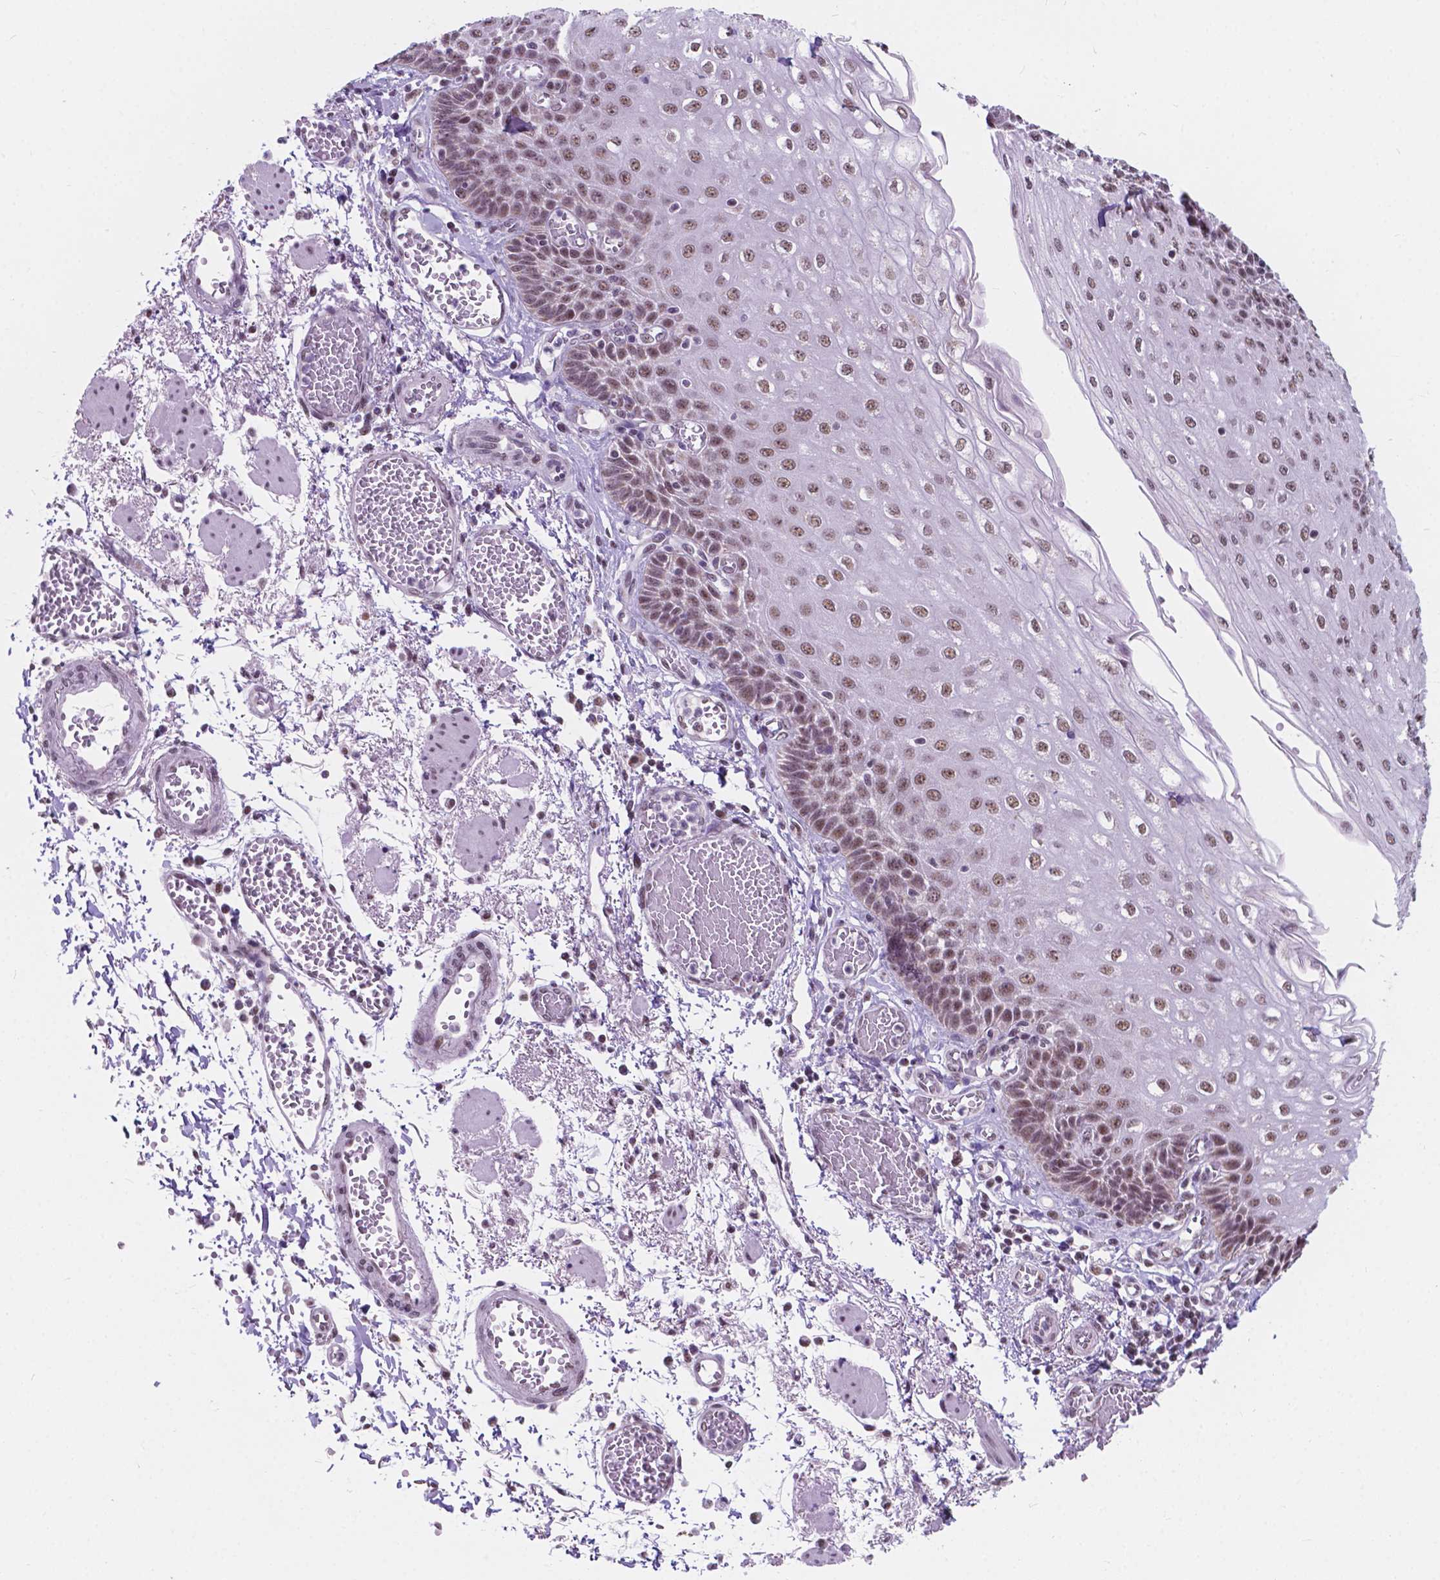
{"staining": {"intensity": "moderate", "quantity": ">75%", "location": "nuclear"}, "tissue": "esophagus", "cell_type": "Squamous epithelial cells", "image_type": "normal", "snomed": [{"axis": "morphology", "description": "Normal tissue, NOS"}, {"axis": "morphology", "description": "Adenocarcinoma, NOS"}, {"axis": "topography", "description": "Esophagus"}], "caption": "Moderate nuclear positivity is identified in approximately >75% of squamous epithelial cells in benign esophagus. (DAB IHC, brown staining for protein, blue staining for nuclei).", "gene": "BCAS2", "patient": {"sex": "male", "age": 81}}